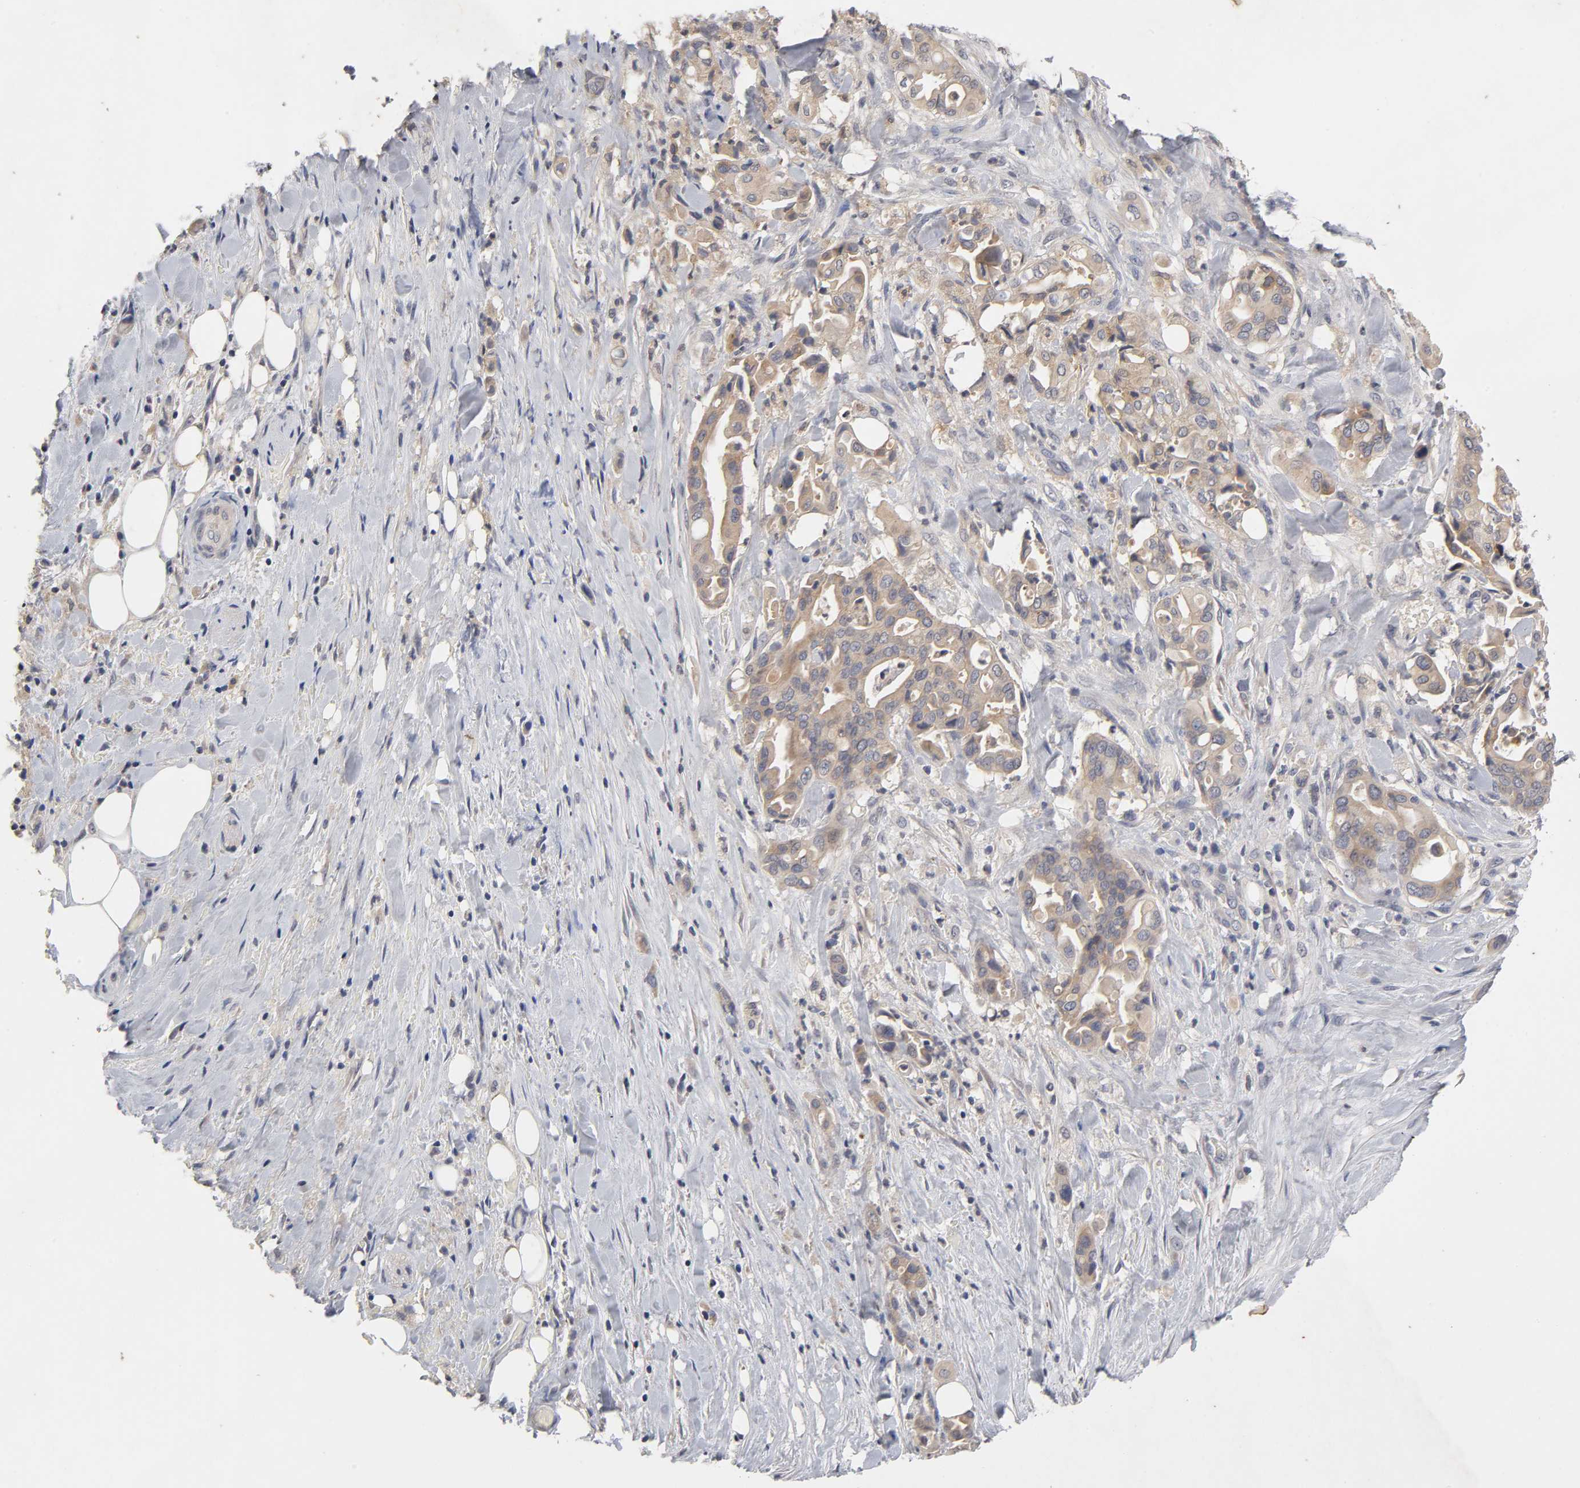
{"staining": {"intensity": "weak", "quantity": ">75%", "location": "cytoplasmic/membranous"}, "tissue": "liver cancer", "cell_type": "Tumor cells", "image_type": "cancer", "snomed": [{"axis": "morphology", "description": "Cholangiocarcinoma"}, {"axis": "topography", "description": "Liver"}], "caption": "Liver cancer (cholangiocarcinoma) stained for a protein (brown) reveals weak cytoplasmic/membranous positive expression in about >75% of tumor cells.", "gene": "CXADR", "patient": {"sex": "female", "age": 68}}